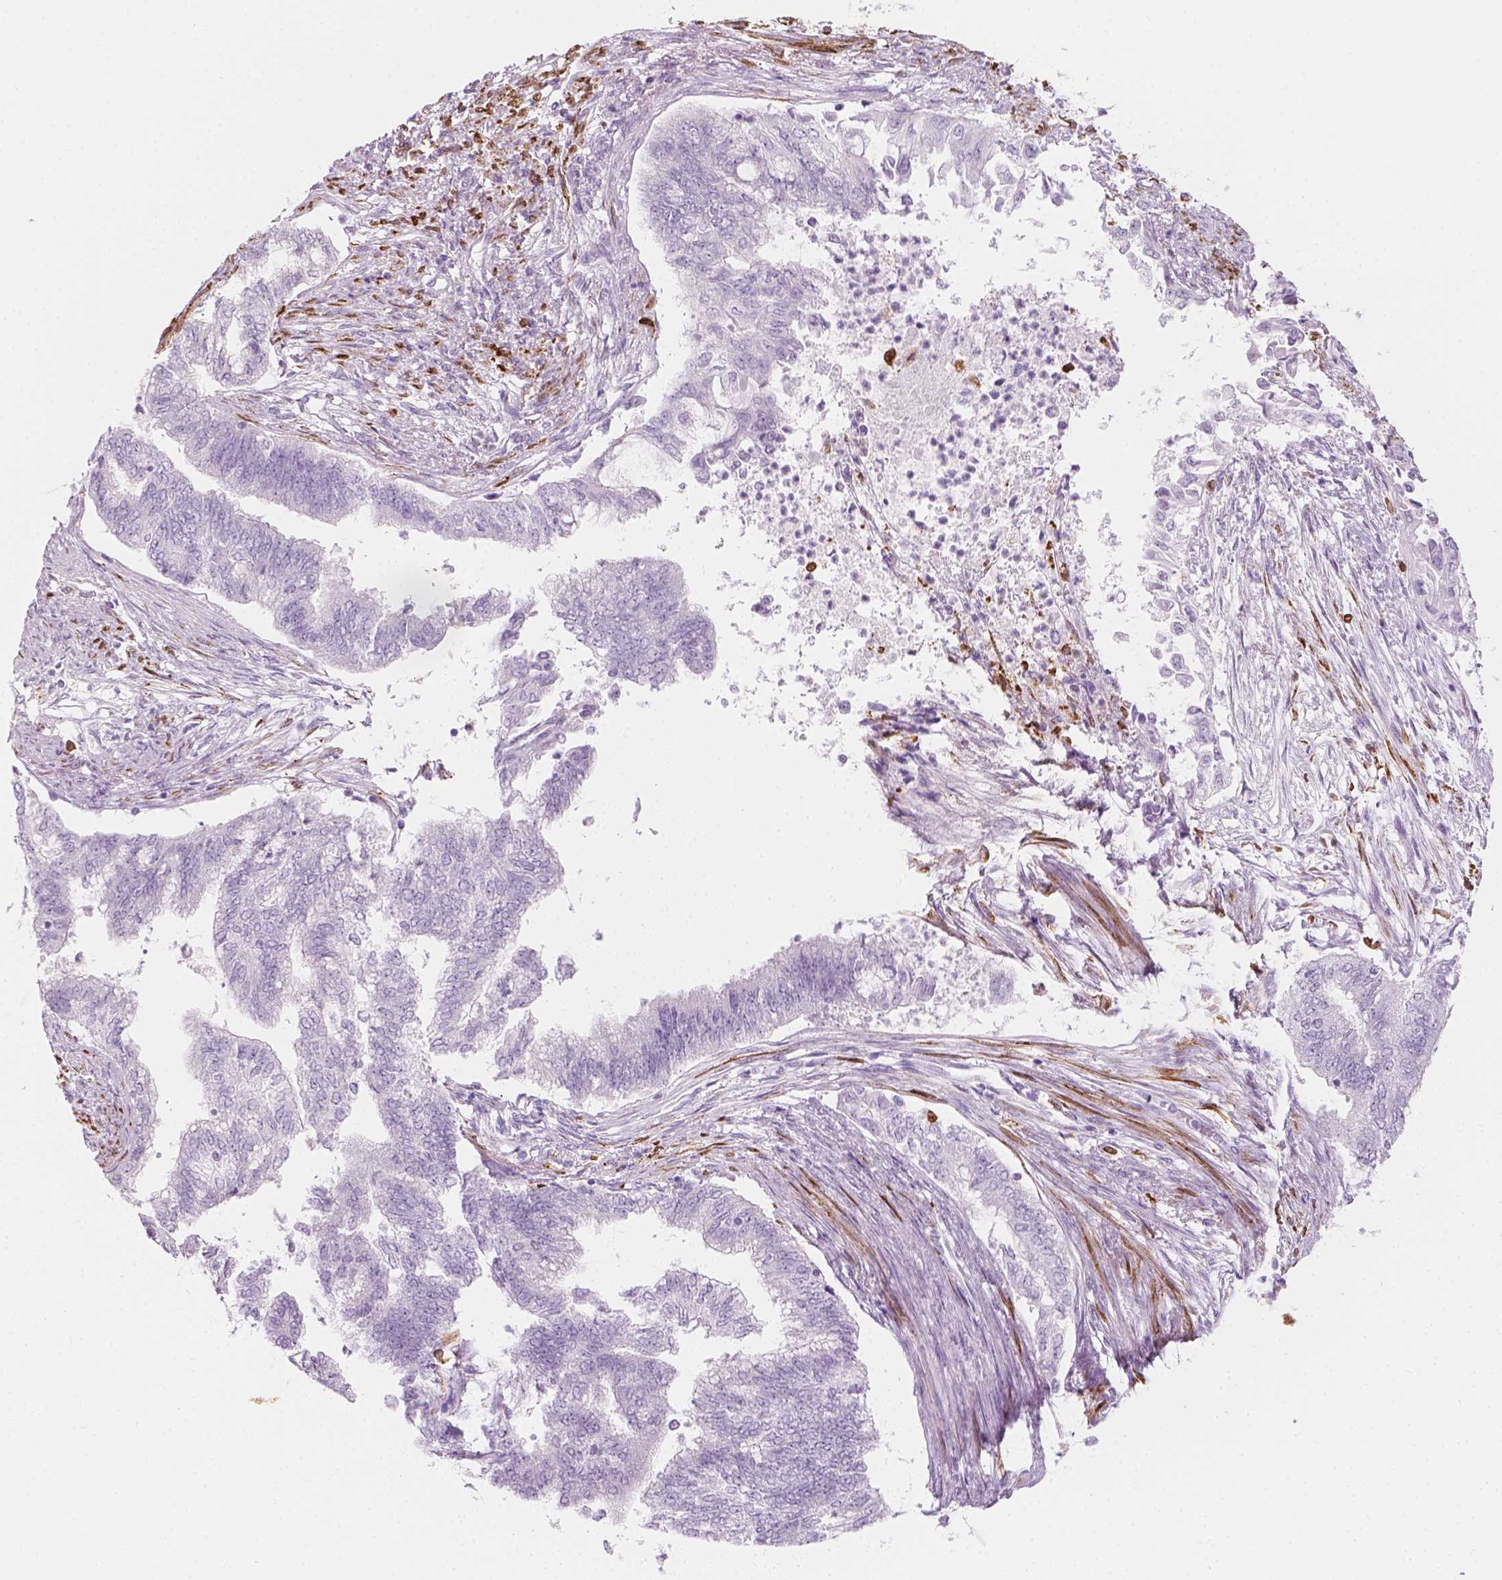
{"staining": {"intensity": "negative", "quantity": "none", "location": "none"}, "tissue": "endometrial cancer", "cell_type": "Tumor cells", "image_type": "cancer", "snomed": [{"axis": "morphology", "description": "Adenocarcinoma, NOS"}, {"axis": "topography", "description": "Endometrium"}], "caption": "A high-resolution micrograph shows immunohistochemistry staining of endometrial cancer, which reveals no significant staining in tumor cells. (Immunohistochemistry (ihc), brightfield microscopy, high magnification).", "gene": "CES1", "patient": {"sex": "female", "age": 65}}